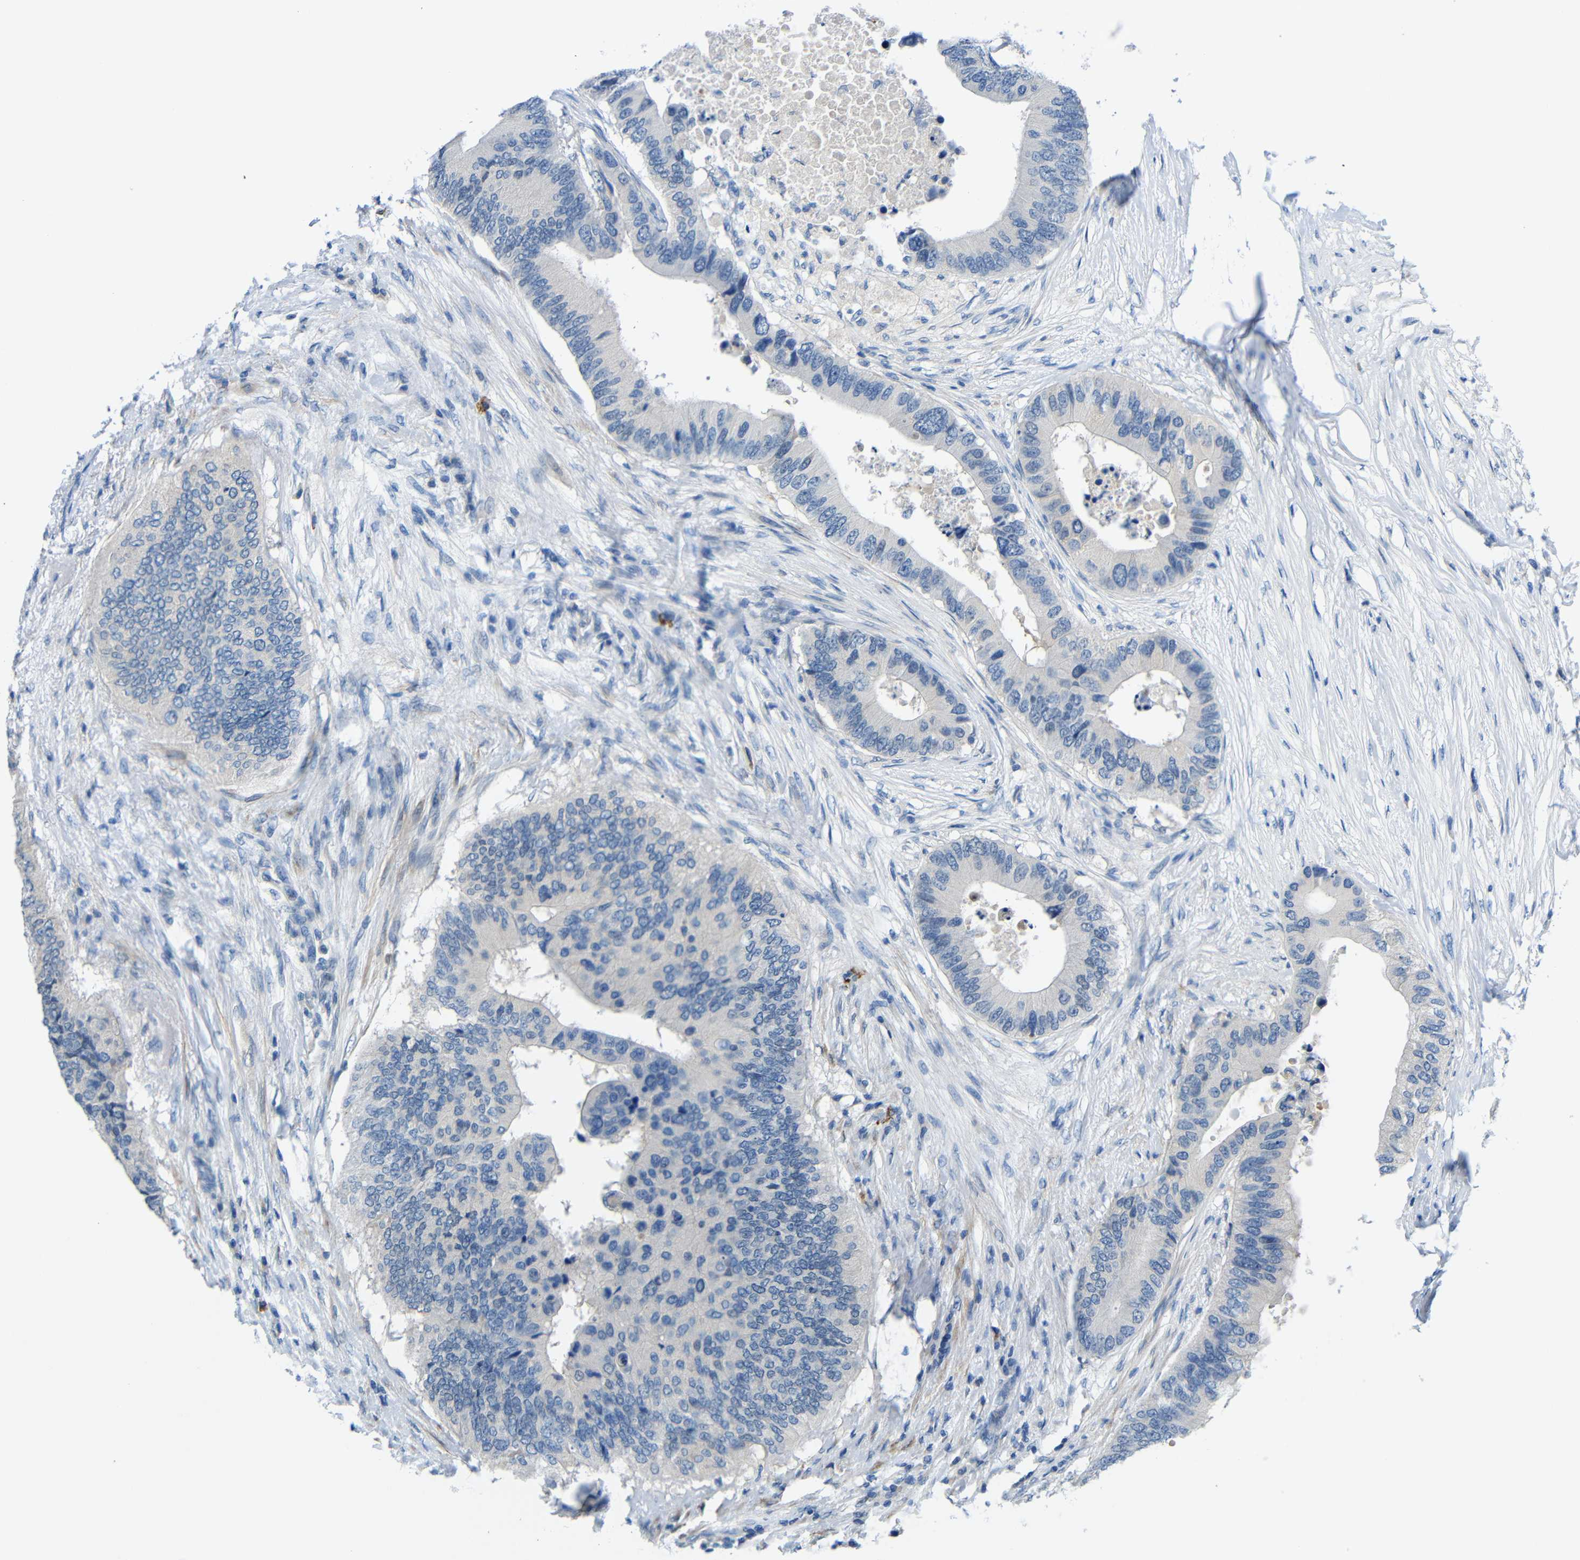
{"staining": {"intensity": "negative", "quantity": "none", "location": "none"}, "tissue": "colorectal cancer", "cell_type": "Tumor cells", "image_type": "cancer", "snomed": [{"axis": "morphology", "description": "Adenocarcinoma, NOS"}, {"axis": "topography", "description": "Colon"}], "caption": "A micrograph of colorectal cancer (adenocarcinoma) stained for a protein reveals no brown staining in tumor cells. (DAB immunohistochemistry (IHC) visualized using brightfield microscopy, high magnification).", "gene": "NEGR1", "patient": {"sex": "male", "age": 71}}